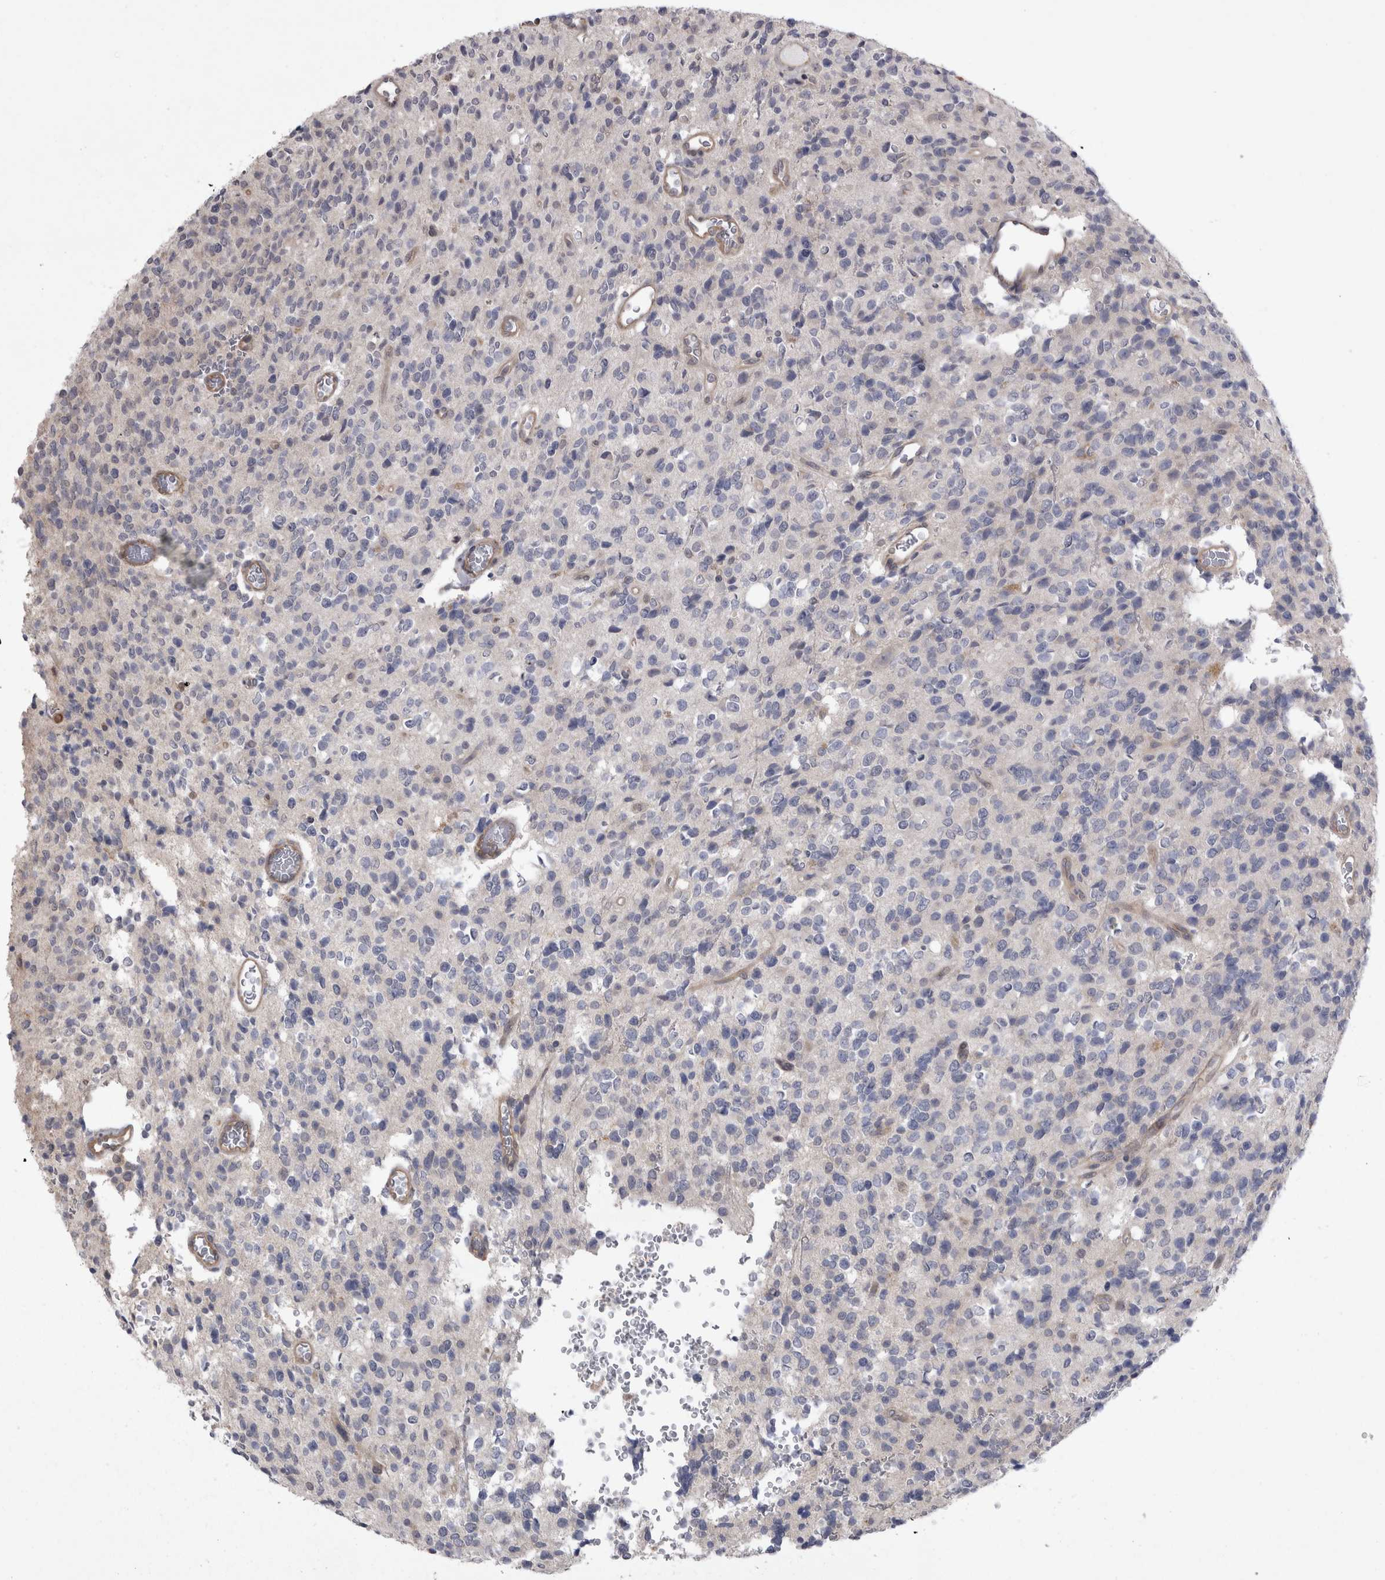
{"staining": {"intensity": "negative", "quantity": "none", "location": "none"}, "tissue": "glioma", "cell_type": "Tumor cells", "image_type": "cancer", "snomed": [{"axis": "morphology", "description": "Glioma, malignant, High grade"}, {"axis": "topography", "description": "Brain"}], "caption": "A micrograph of malignant glioma (high-grade) stained for a protein demonstrates no brown staining in tumor cells. (DAB immunohistochemistry (IHC), high magnification).", "gene": "CTBS", "patient": {"sex": "male", "age": 34}}